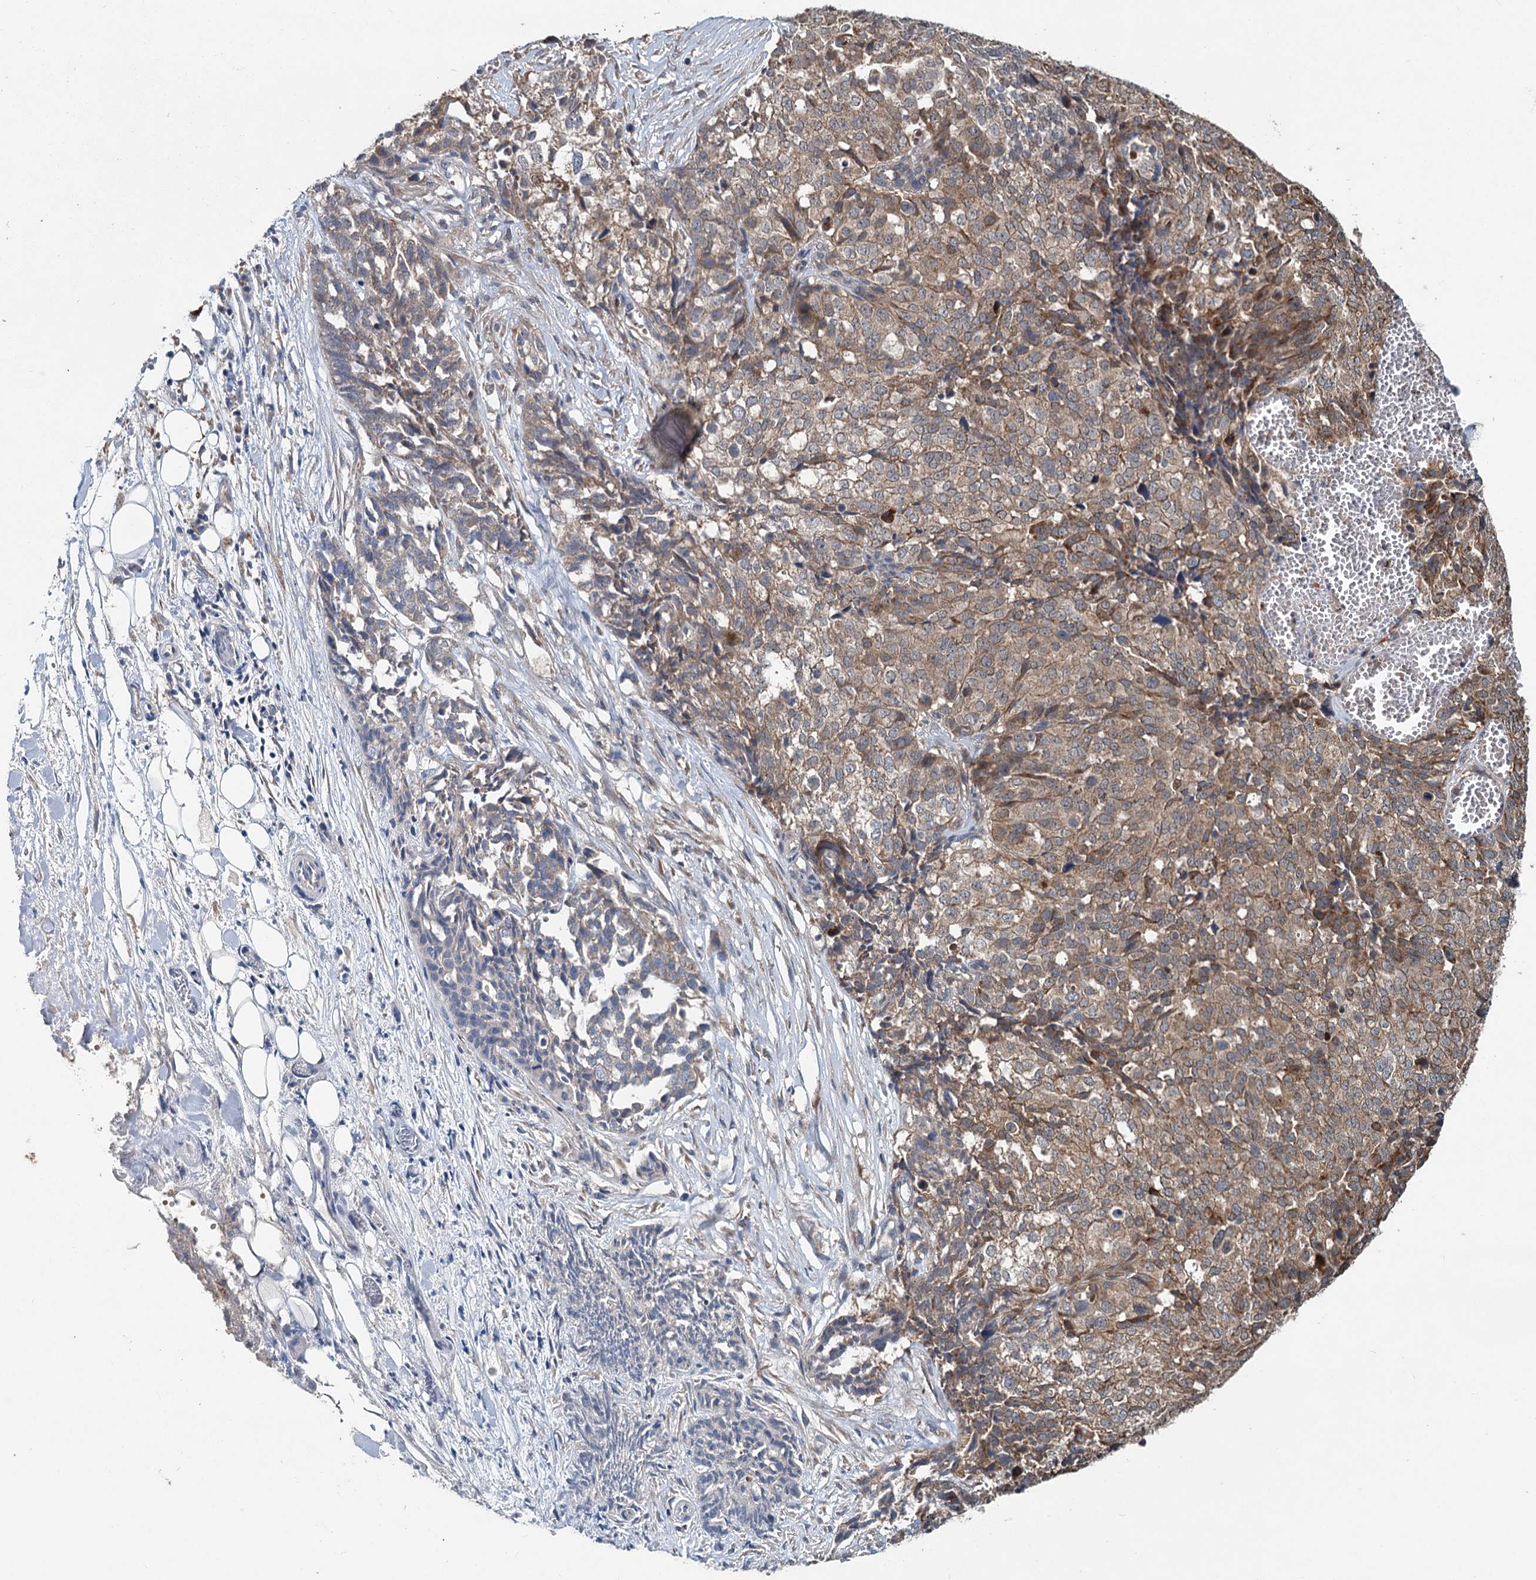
{"staining": {"intensity": "moderate", "quantity": ">75%", "location": "cytoplasmic/membranous"}, "tissue": "ovarian cancer", "cell_type": "Tumor cells", "image_type": "cancer", "snomed": [{"axis": "morphology", "description": "Cystadenocarcinoma, serous, NOS"}, {"axis": "topography", "description": "Soft tissue"}, {"axis": "topography", "description": "Ovary"}], "caption": "Human serous cystadenocarcinoma (ovarian) stained with a brown dye shows moderate cytoplasmic/membranous positive expression in about >75% of tumor cells.", "gene": "OTUB1", "patient": {"sex": "female", "age": 57}}